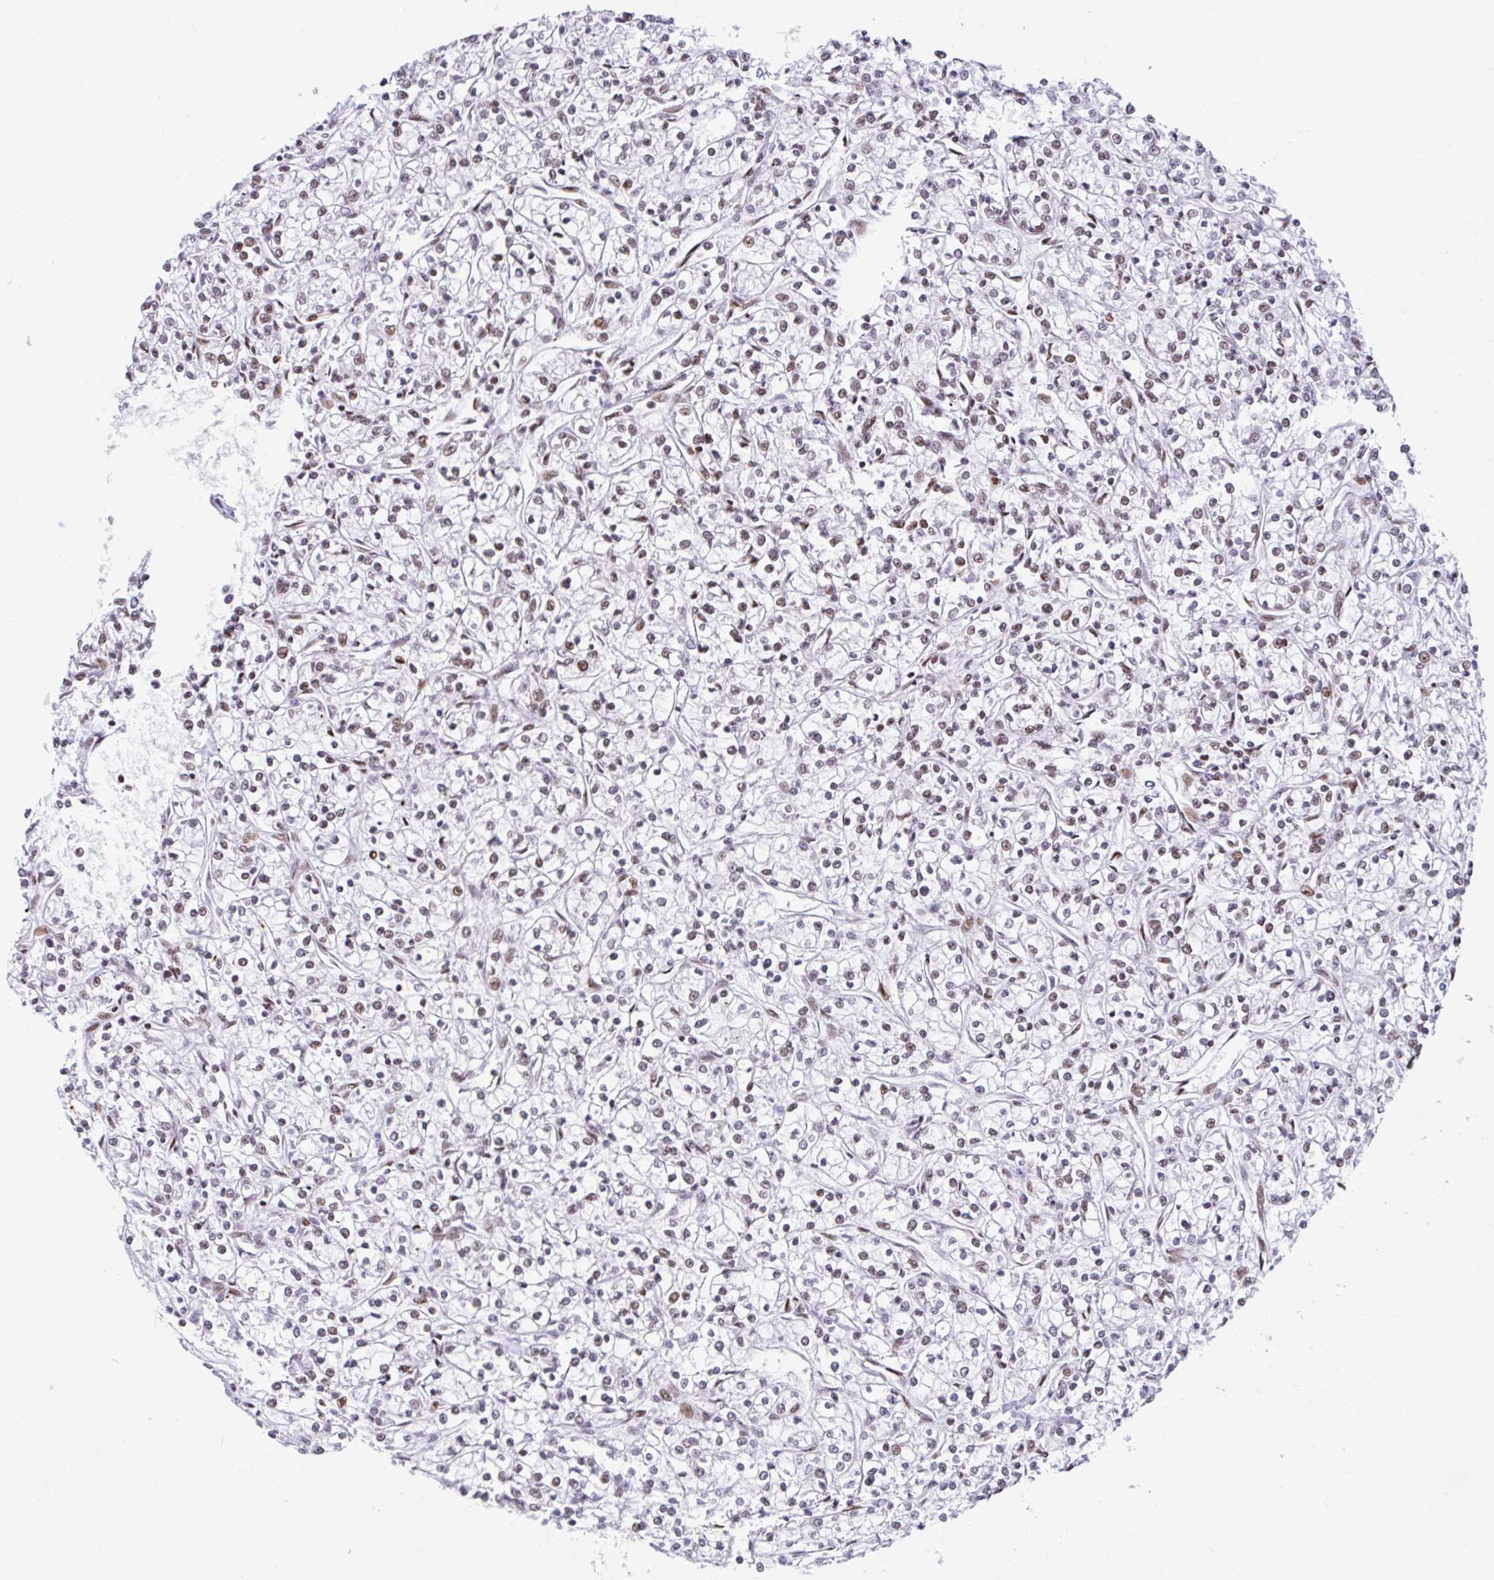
{"staining": {"intensity": "weak", "quantity": "25%-75%", "location": "nuclear"}, "tissue": "renal cancer", "cell_type": "Tumor cells", "image_type": "cancer", "snomed": [{"axis": "morphology", "description": "Adenocarcinoma, NOS"}, {"axis": "topography", "description": "Kidney"}], "caption": "IHC histopathology image of renal adenocarcinoma stained for a protein (brown), which reveals low levels of weak nuclear staining in approximately 25%-75% of tumor cells.", "gene": "KHDRBS1", "patient": {"sex": "female", "age": 59}}